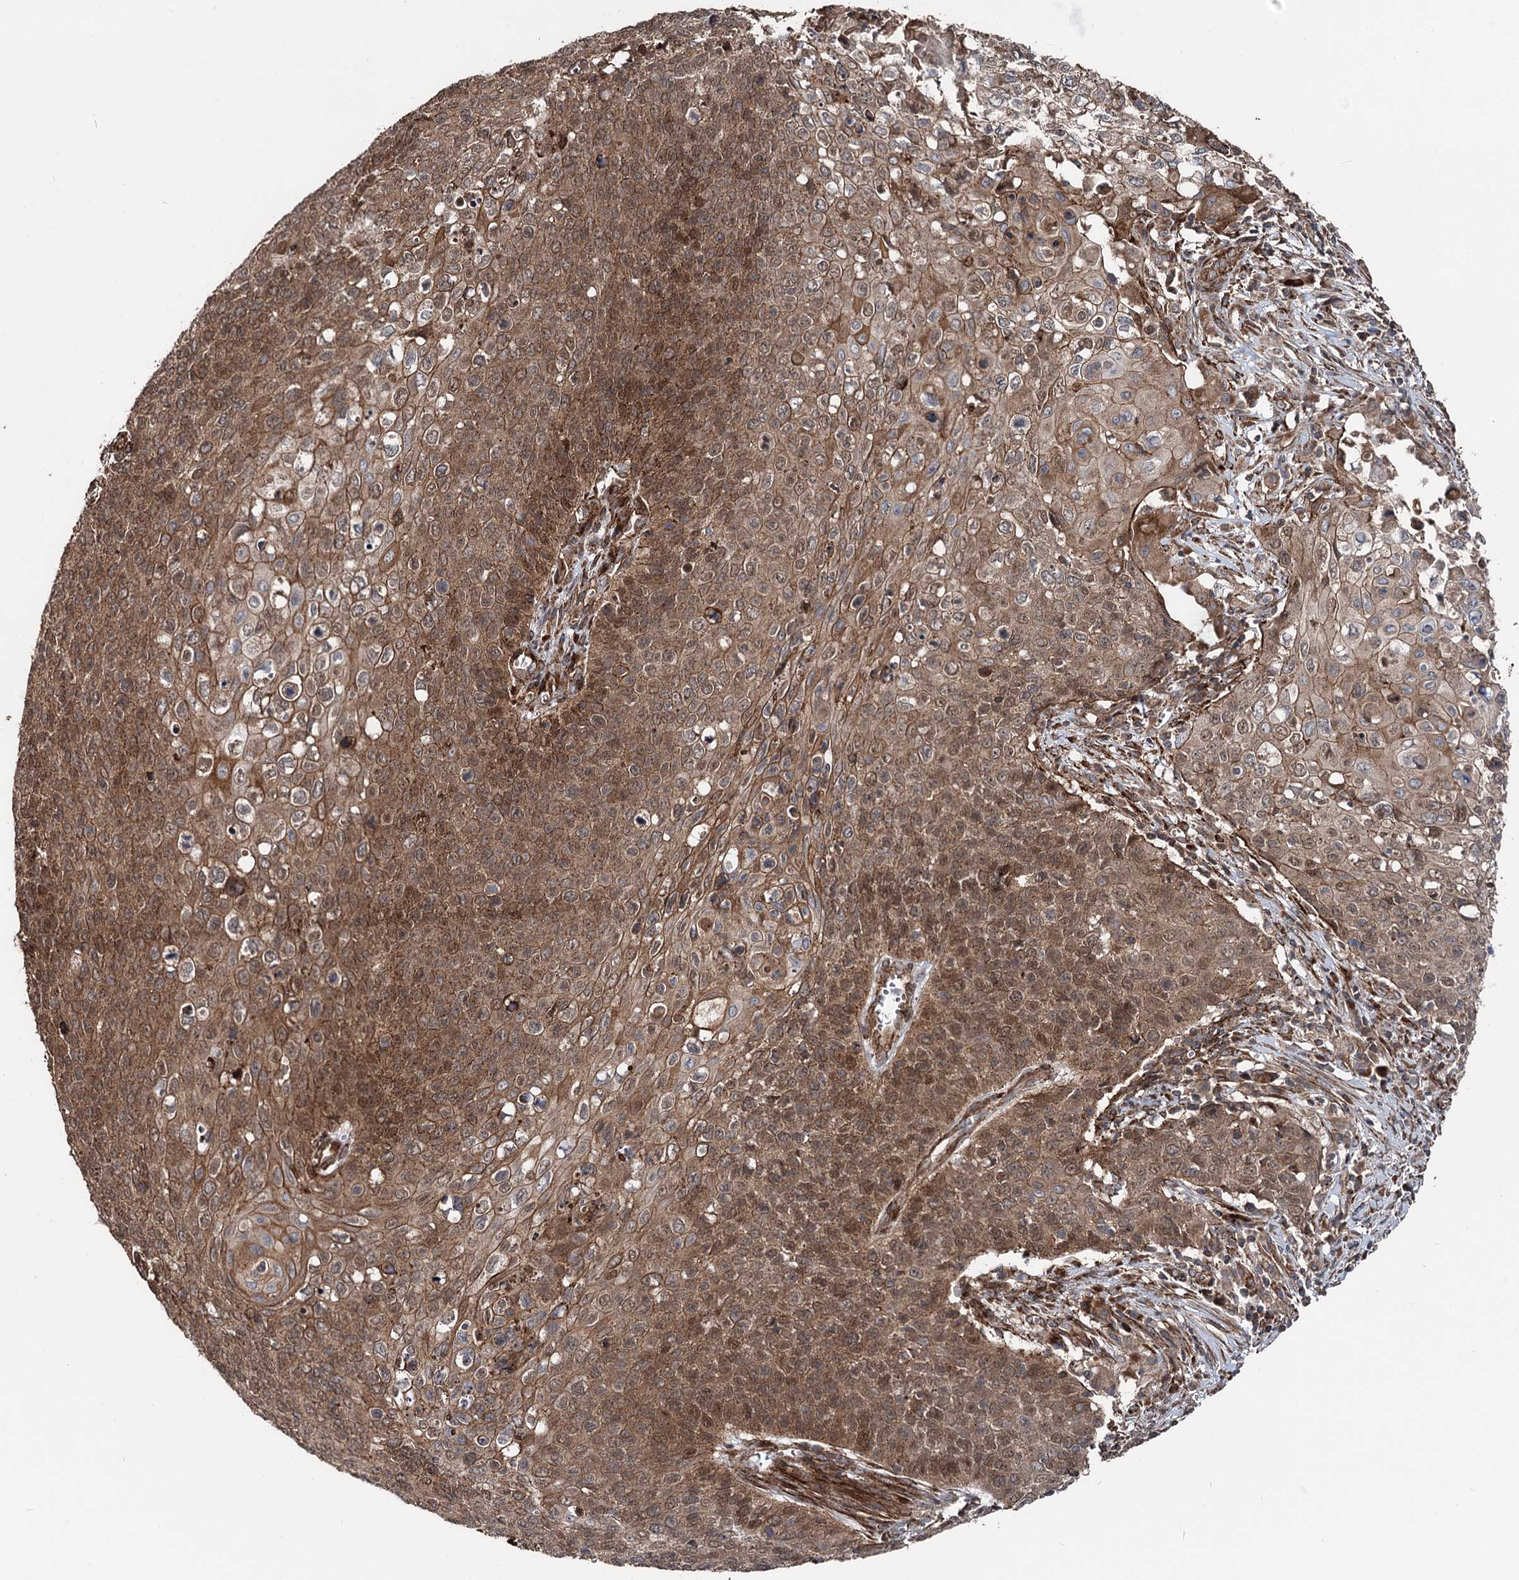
{"staining": {"intensity": "moderate", "quantity": ">75%", "location": "cytoplasmic/membranous,nuclear"}, "tissue": "cervical cancer", "cell_type": "Tumor cells", "image_type": "cancer", "snomed": [{"axis": "morphology", "description": "Squamous cell carcinoma, NOS"}, {"axis": "topography", "description": "Cervix"}], "caption": "A high-resolution micrograph shows IHC staining of cervical squamous cell carcinoma, which displays moderate cytoplasmic/membranous and nuclear positivity in about >75% of tumor cells.", "gene": "ITFG2", "patient": {"sex": "female", "age": 39}}